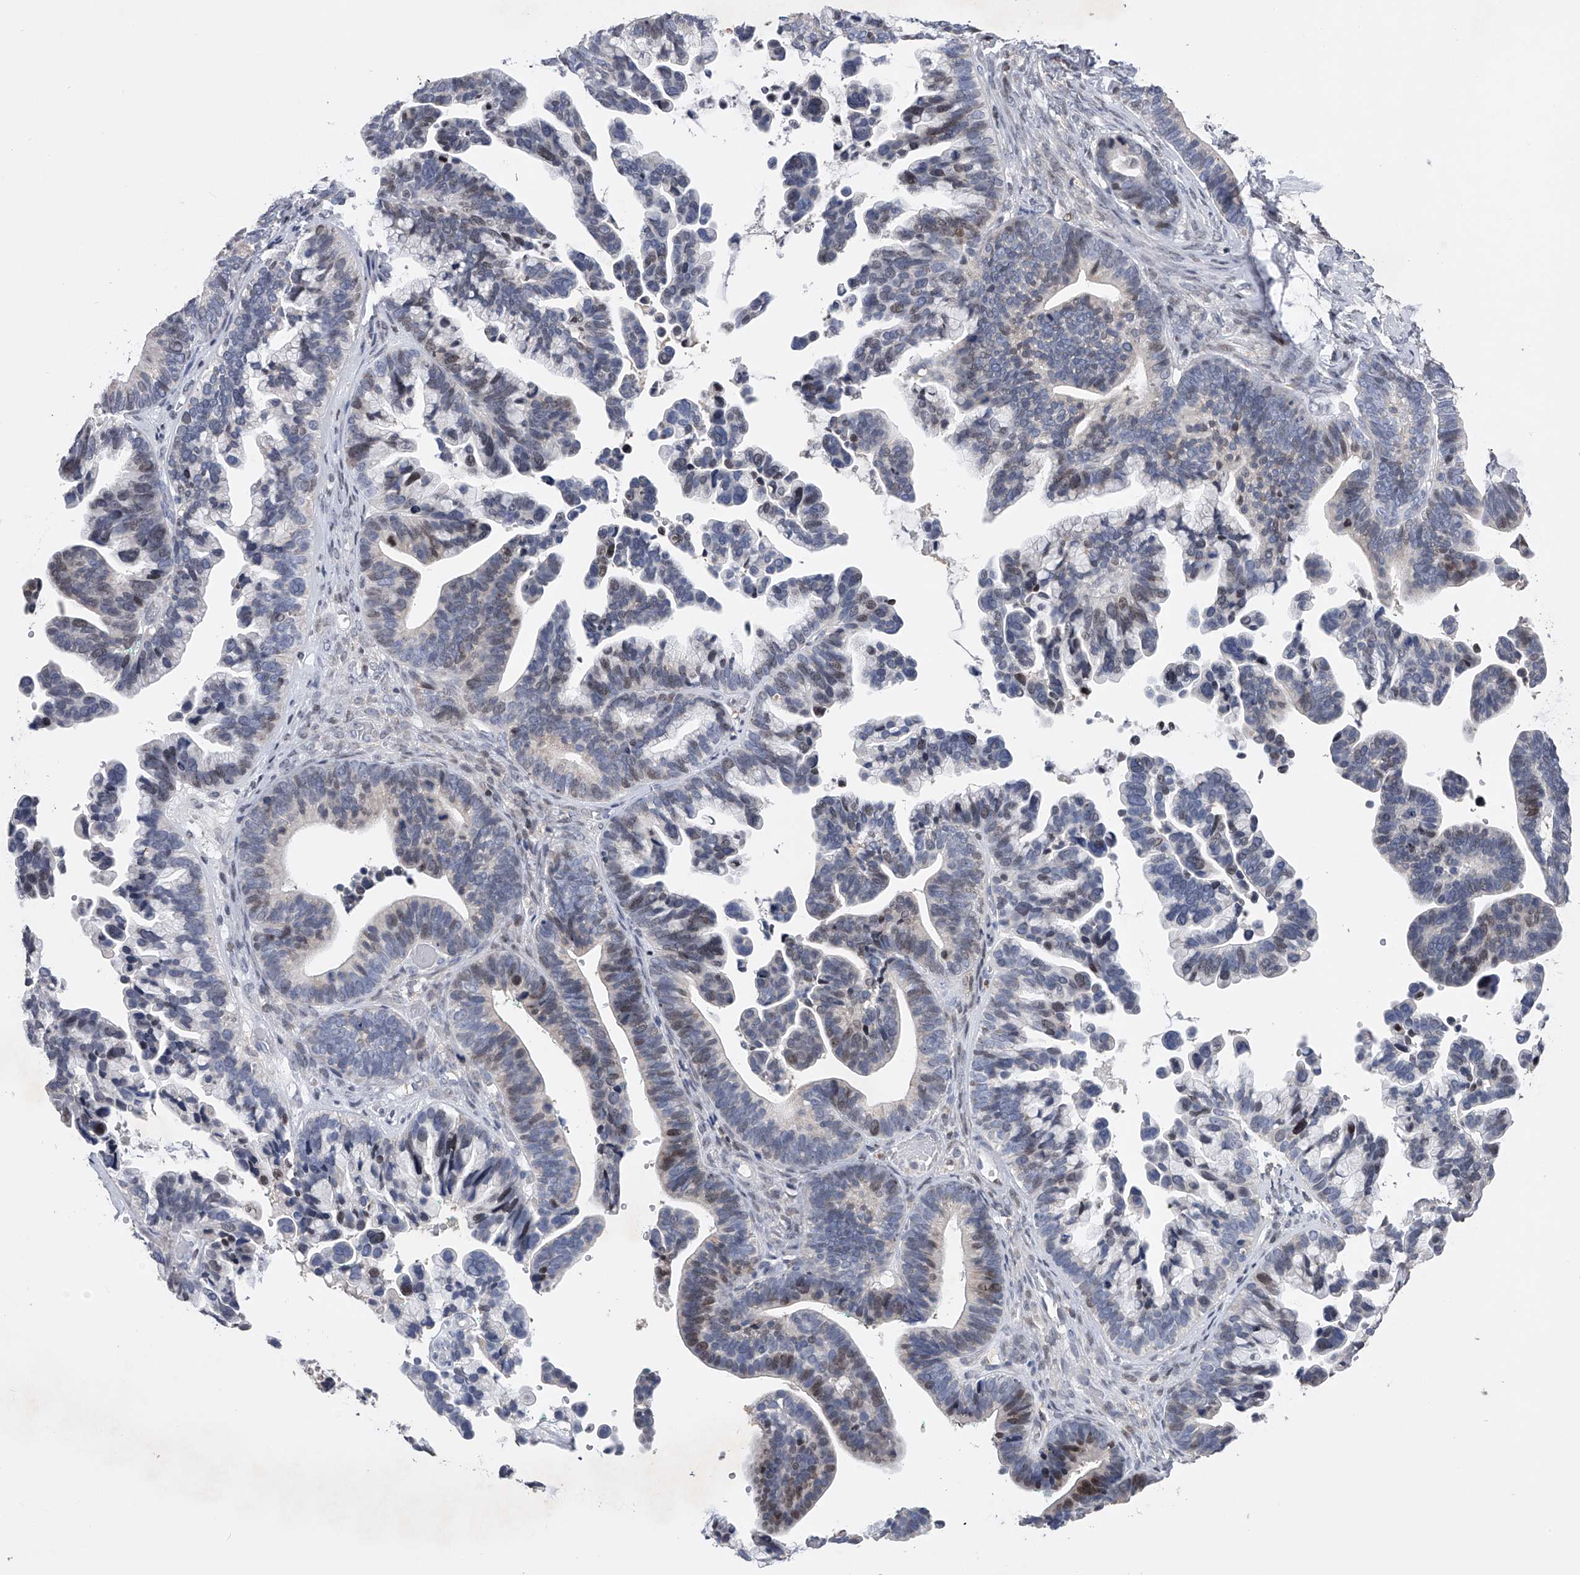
{"staining": {"intensity": "negative", "quantity": "none", "location": "none"}, "tissue": "ovarian cancer", "cell_type": "Tumor cells", "image_type": "cancer", "snomed": [{"axis": "morphology", "description": "Cystadenocarcinoma, serous, NOS"}, {"axis": "topography", "description": "Ovary"}], "caption": "This photomicrograph is of ovarian serous cystadenocarcinoma stained with immunohistochemistry to label a protein in brown with the nuclei are counter-stained blue. There is no staining in tumor cells.", "gene": "RWDD2A", "patient": {"sex": "female", "age": 56}}